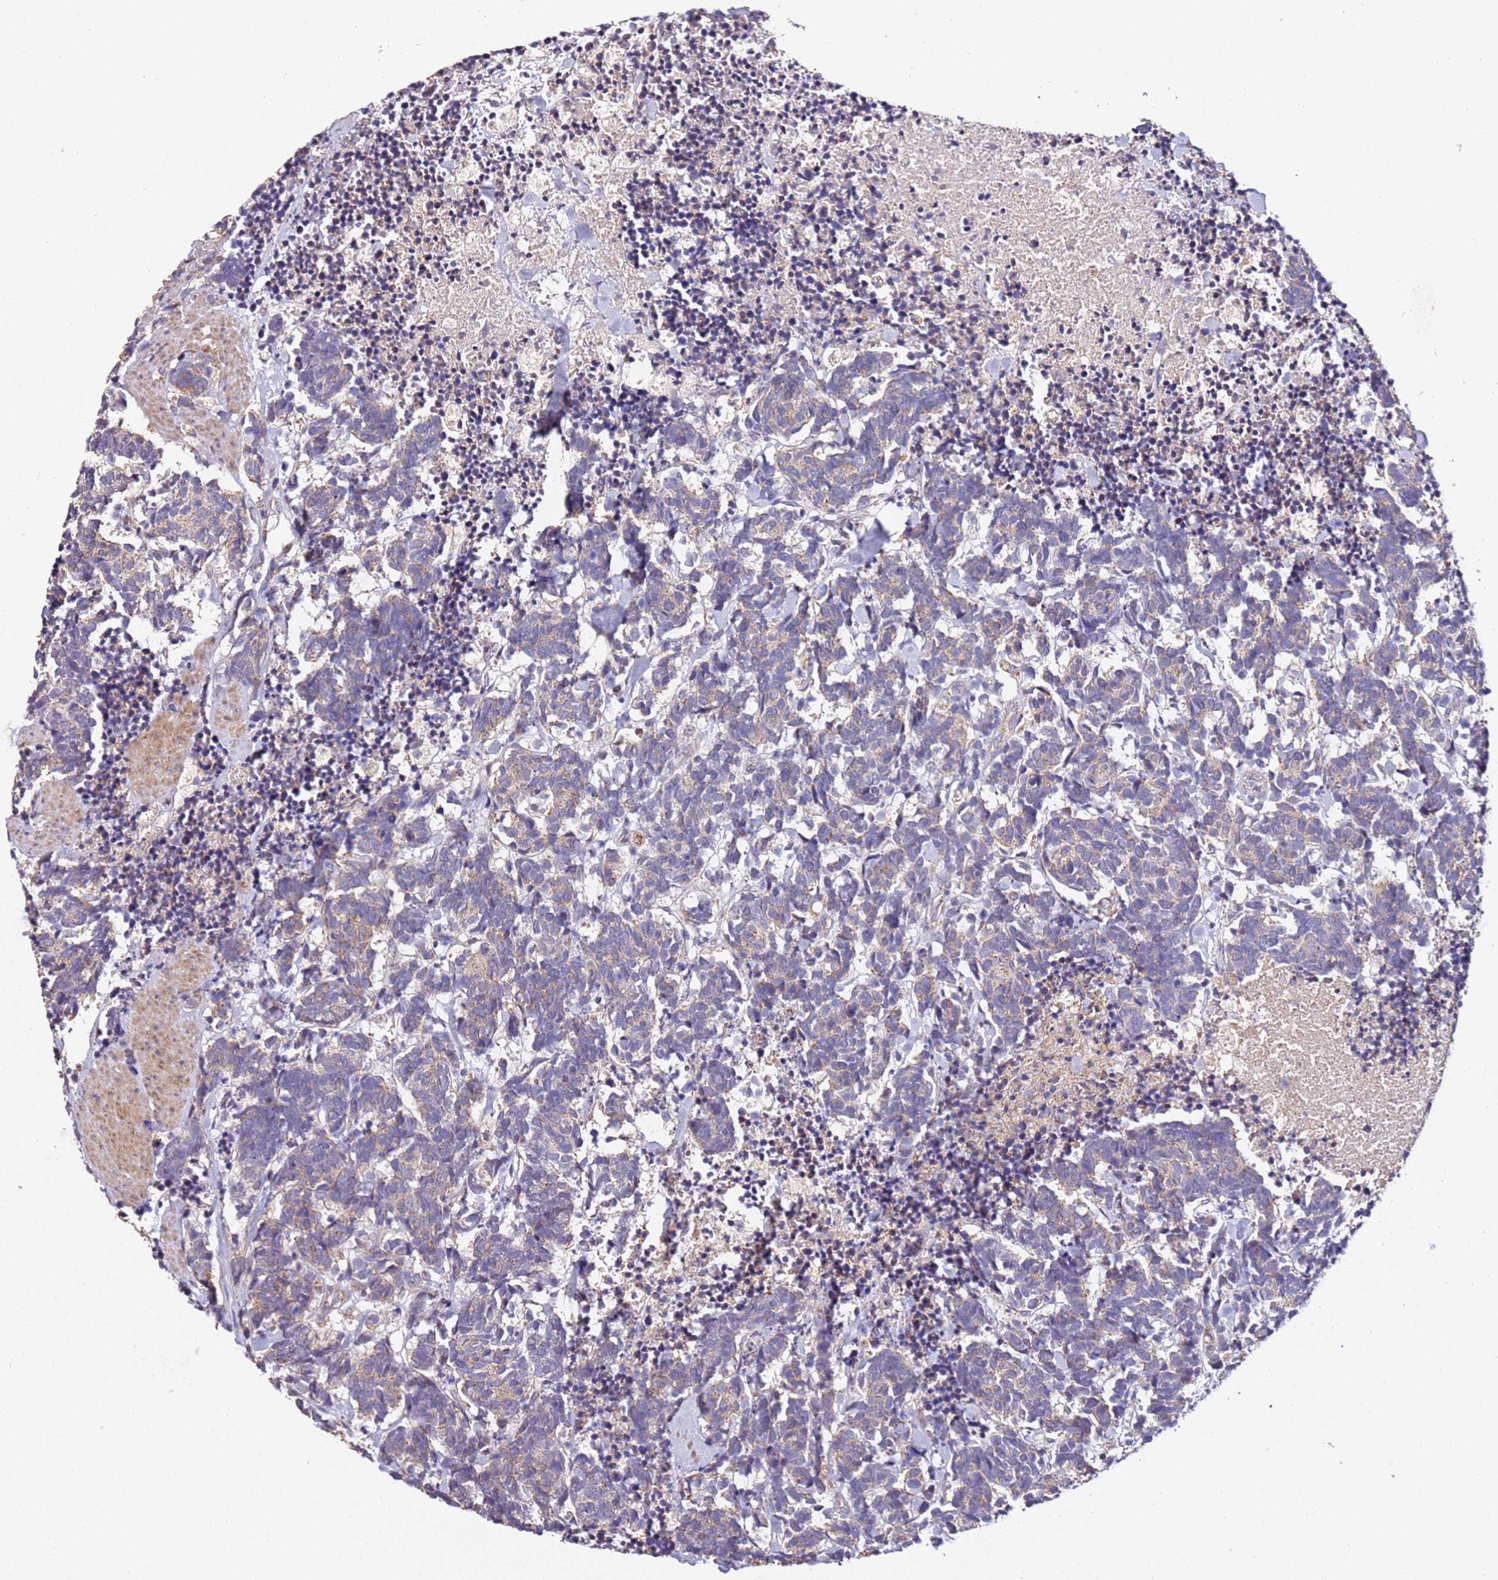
{"staining": {"intensity": "weak", "quantity": "25%-75%", "location": "cytoplasmic/membranous"}, "tissue": "carcinoid", "cell_type": "Tumor cells", "image_type": "cancer", "snomed": [{"axis": "morphology", "description": "Carcinoma, NOS"}, {"axis": "morphology", "description": "Carcinoid, malignant, NOS"}, {"axis": "topography", "description": "Prostate"}], "caption": "IHC image of carcinoid stained for a protein (brown), which shows low levels of weak cytoplasmic/membranous expression in about 25%-75% of tumor cells.", "gene": "OR2B11", "patient": {"sex": "male", "age": 57}}